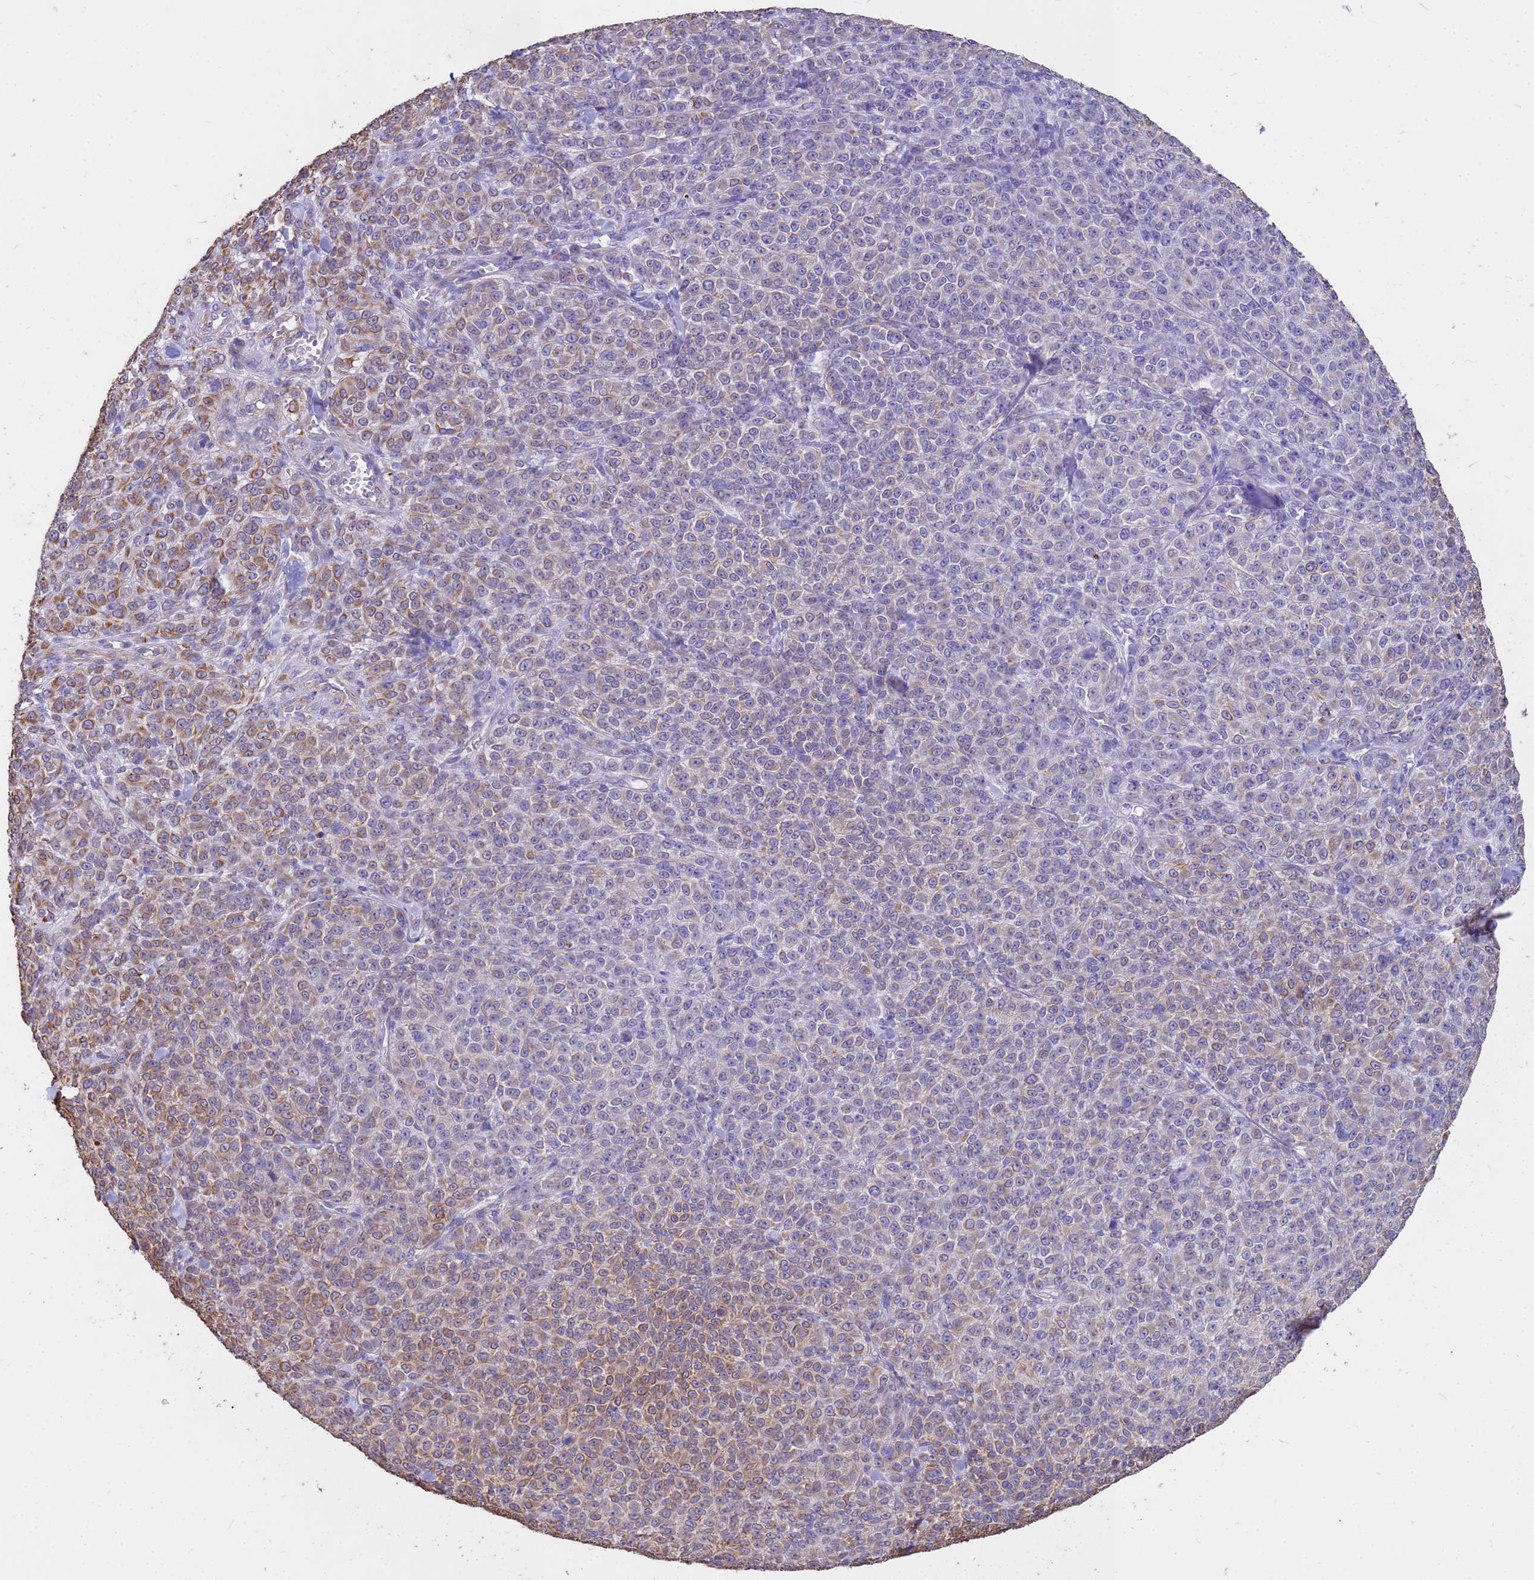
{"staining": {"intensity": "moderate", "quantity": "25%-75%", "location": "cytoplasmic/membranous"}, "tissue": "melanoma", "cell_type": "Tumor cells", "image_type": "cancer", "snomed": [{"axis": "morphology", "description": "Normal tissue, NOS"}, {"axis": "morphology", "description": "Malignant melanoma, NOS"}, {"axis": "topography", "description": "Skin"}], "caption": "Tumor cells show medium levels of moderate cytoplasmic/membranous positivity in about 25%-75% of cells in melanoma. The staining was performed using DAB to visualize the protein expression in brown, while the nuclei were stained in blue with hematoxylin (Magnification: 20x).", "gene": "TCEAL3", "patient": {"sex": "female", "age": 34}}